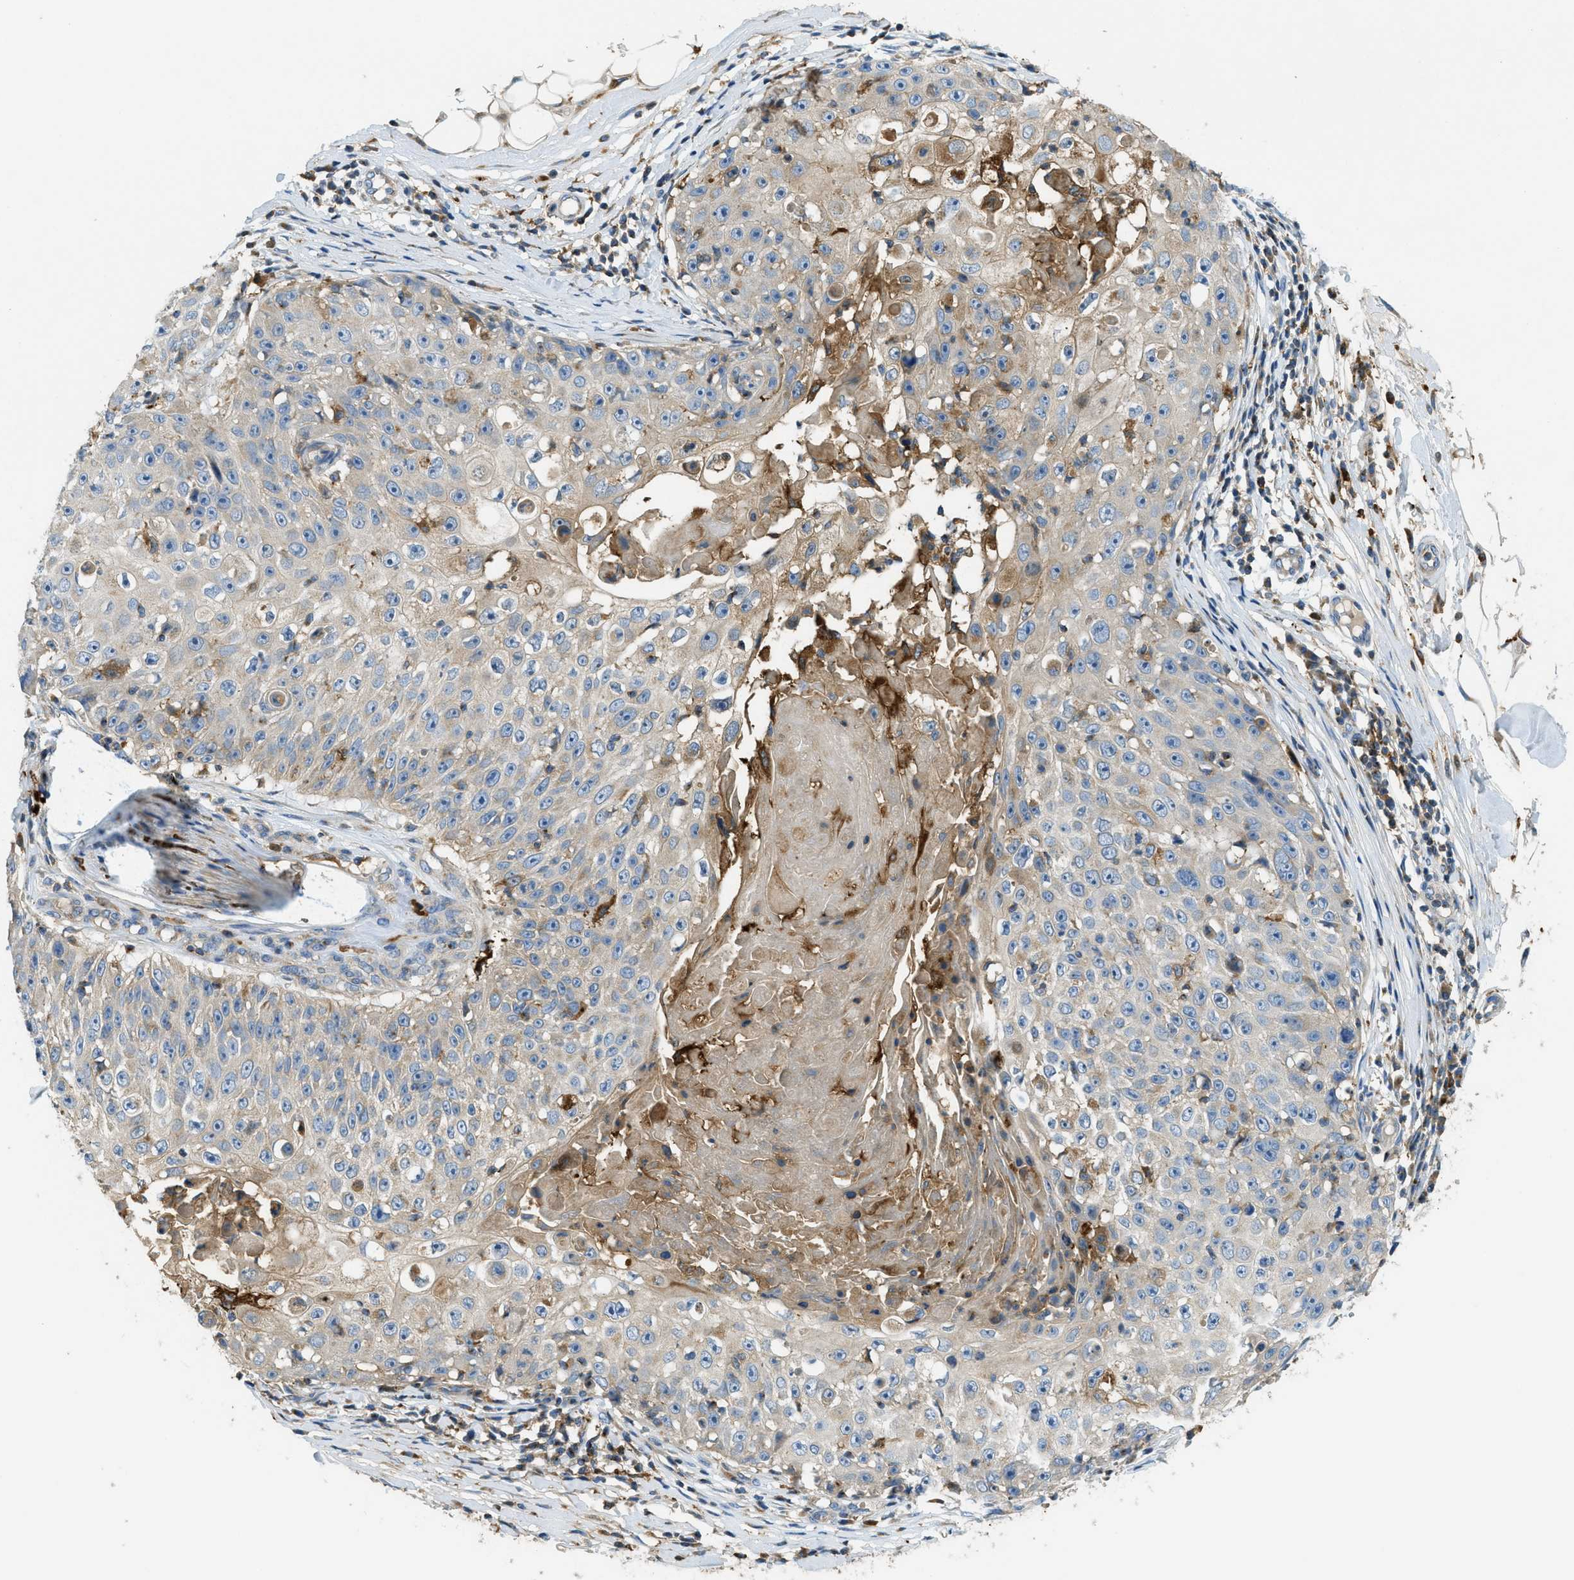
{"staining": {"intensity": "weak", "quantity": "<25%", "location": "cytoplasmic/membranous"}, "tissue": "skin cancer", "cell_type": "Tumor cells", "image_type": "cancer", "snomed": [{"axis": "morphology", "description": "Squamous cell carcinoma, NOS"}, {"axis": "topography", "description": "Skin"}], "caption": "Micrograph shows no protein positivity in tumor cells of squamous cell carcinoma (skin) tissue.", "gene": "RFFL", "patient": {"sex": "male", "age": 86}}